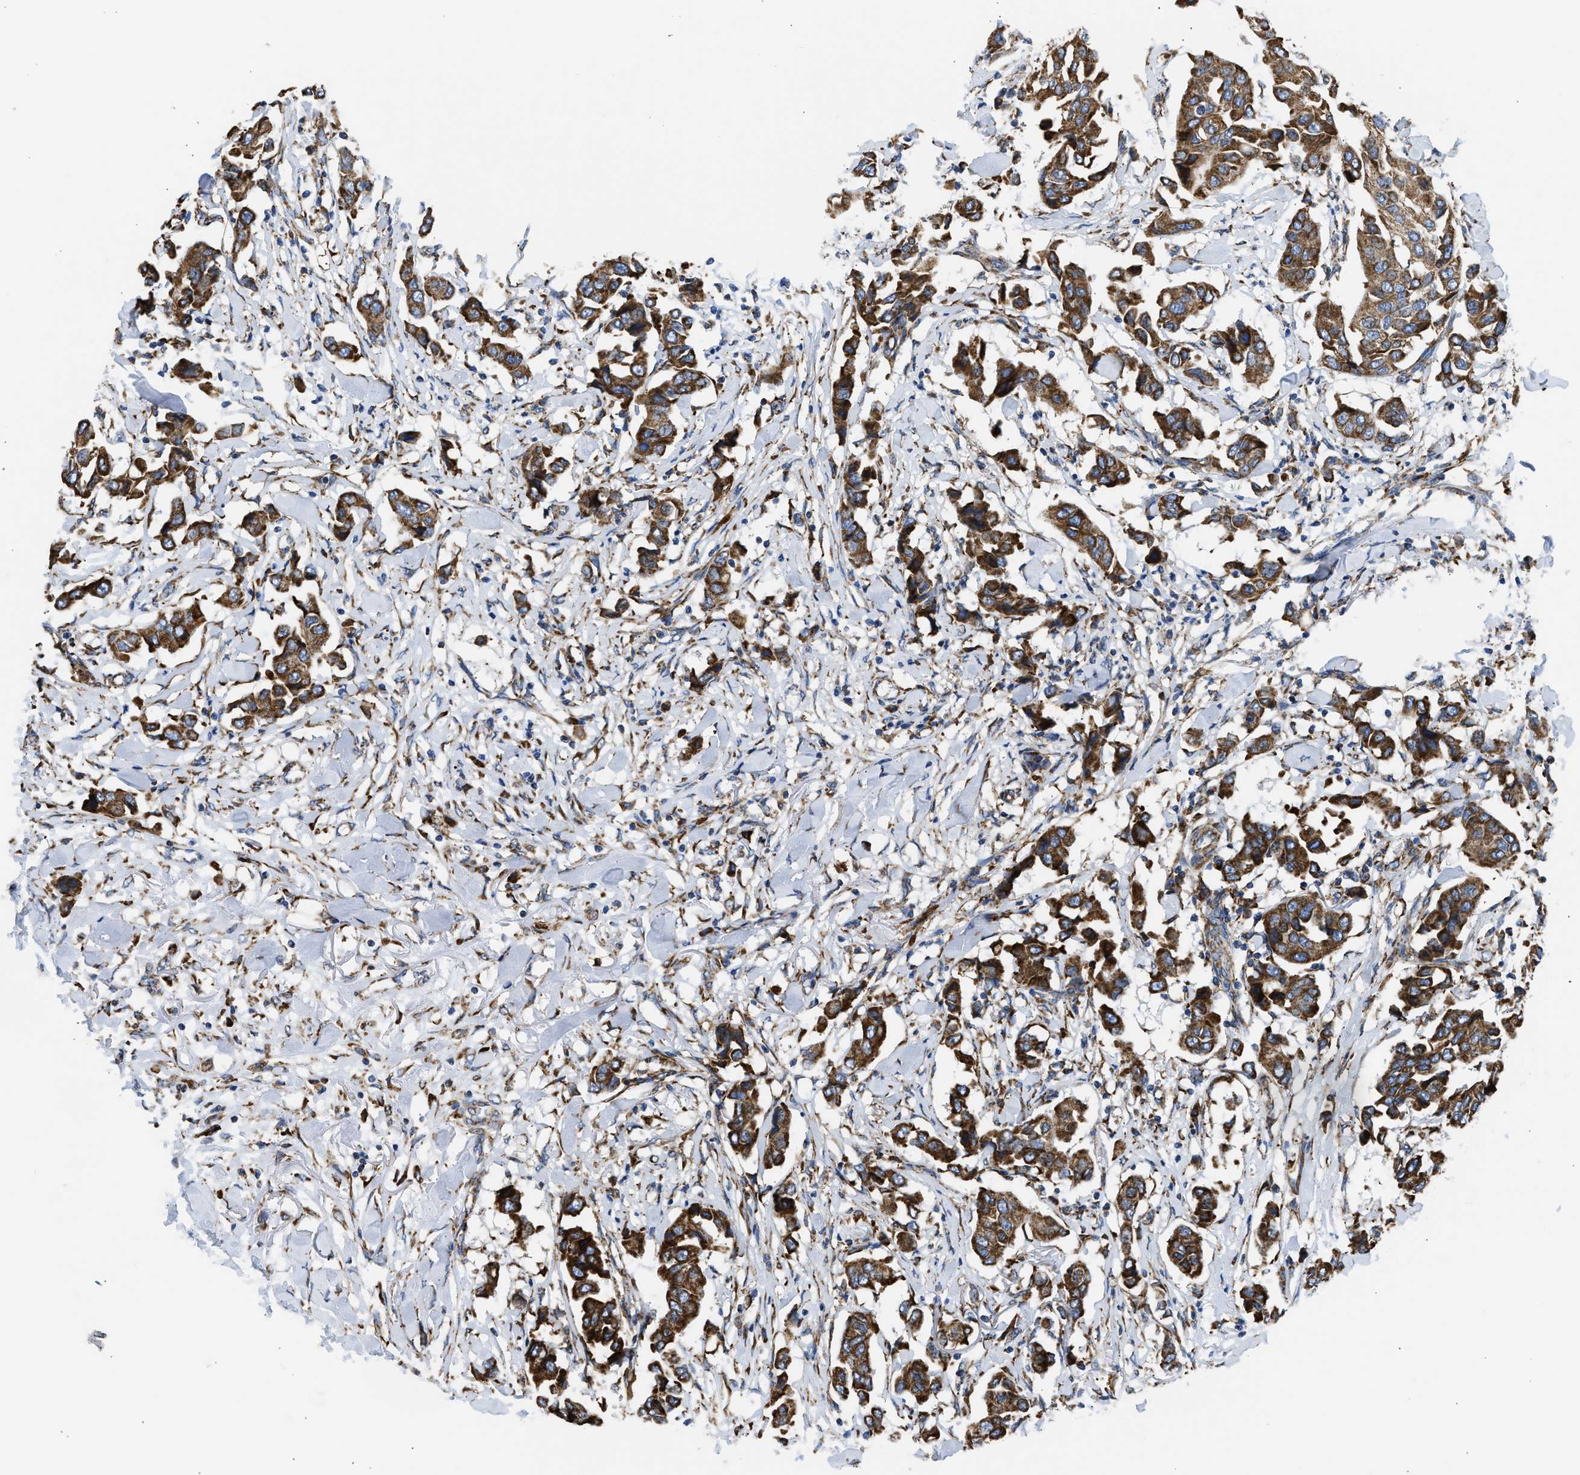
{"staining": {"intensity": "strong", "quantity": ">75%", "location": "cytoplasmic/membranous"}, "tissue": "breast cancer", "cell_type": "Tumor cells", "image_type": "cancer", "snomed": [{"axis": "morphology", "description": "Duct carcinoma"}, {"axis": "topography", "description": "Breast"}], "caption": "This image displays immunohistochemistry staining of invasive ductal carcinoma (breast), with high strong cytoplasmic/membranous staining in about >75% of tumor cells.", "gene": "CYCS", "patient": {"sex": "female", "age": 80}}